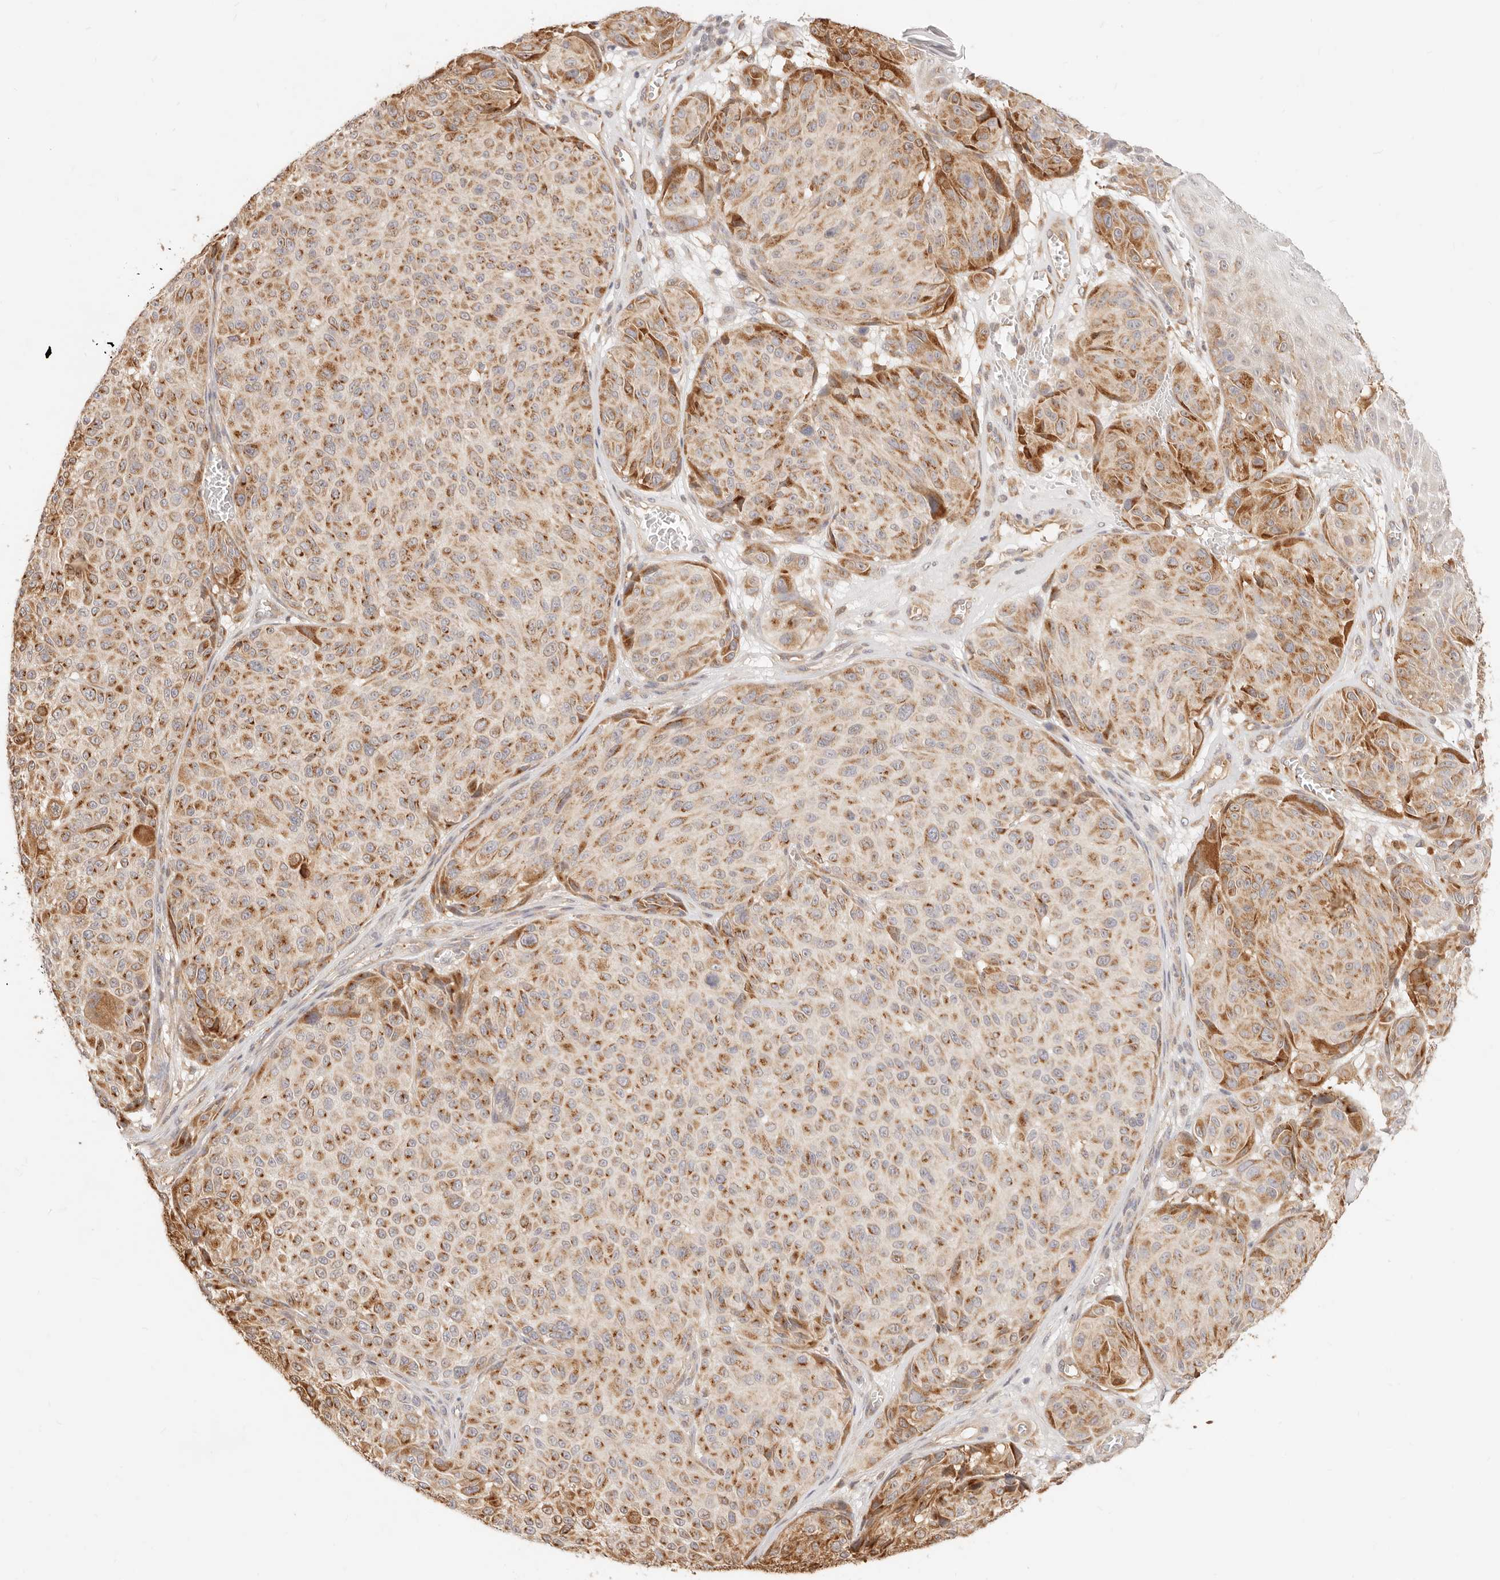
{"staining": {"intensity": "moderate", "quantity": ">75%", "location": "cytoplasmic/membranous"}, "tissue": "melanoma", "cell_type": "Tumor cells", "image_type": "cancer", "snomed": [{"axis": "morphology", "description": "Malignant melanoma, NOS"}, {"axis": "topography", "description": "Skin"}], "caption": "Moderate cytoplasmic/membranous protein expression is identified in approximately >75% of tumor cells in melanoma.", "gene": "UBXN10", "patient": {"sex": "male", "age": 83}}